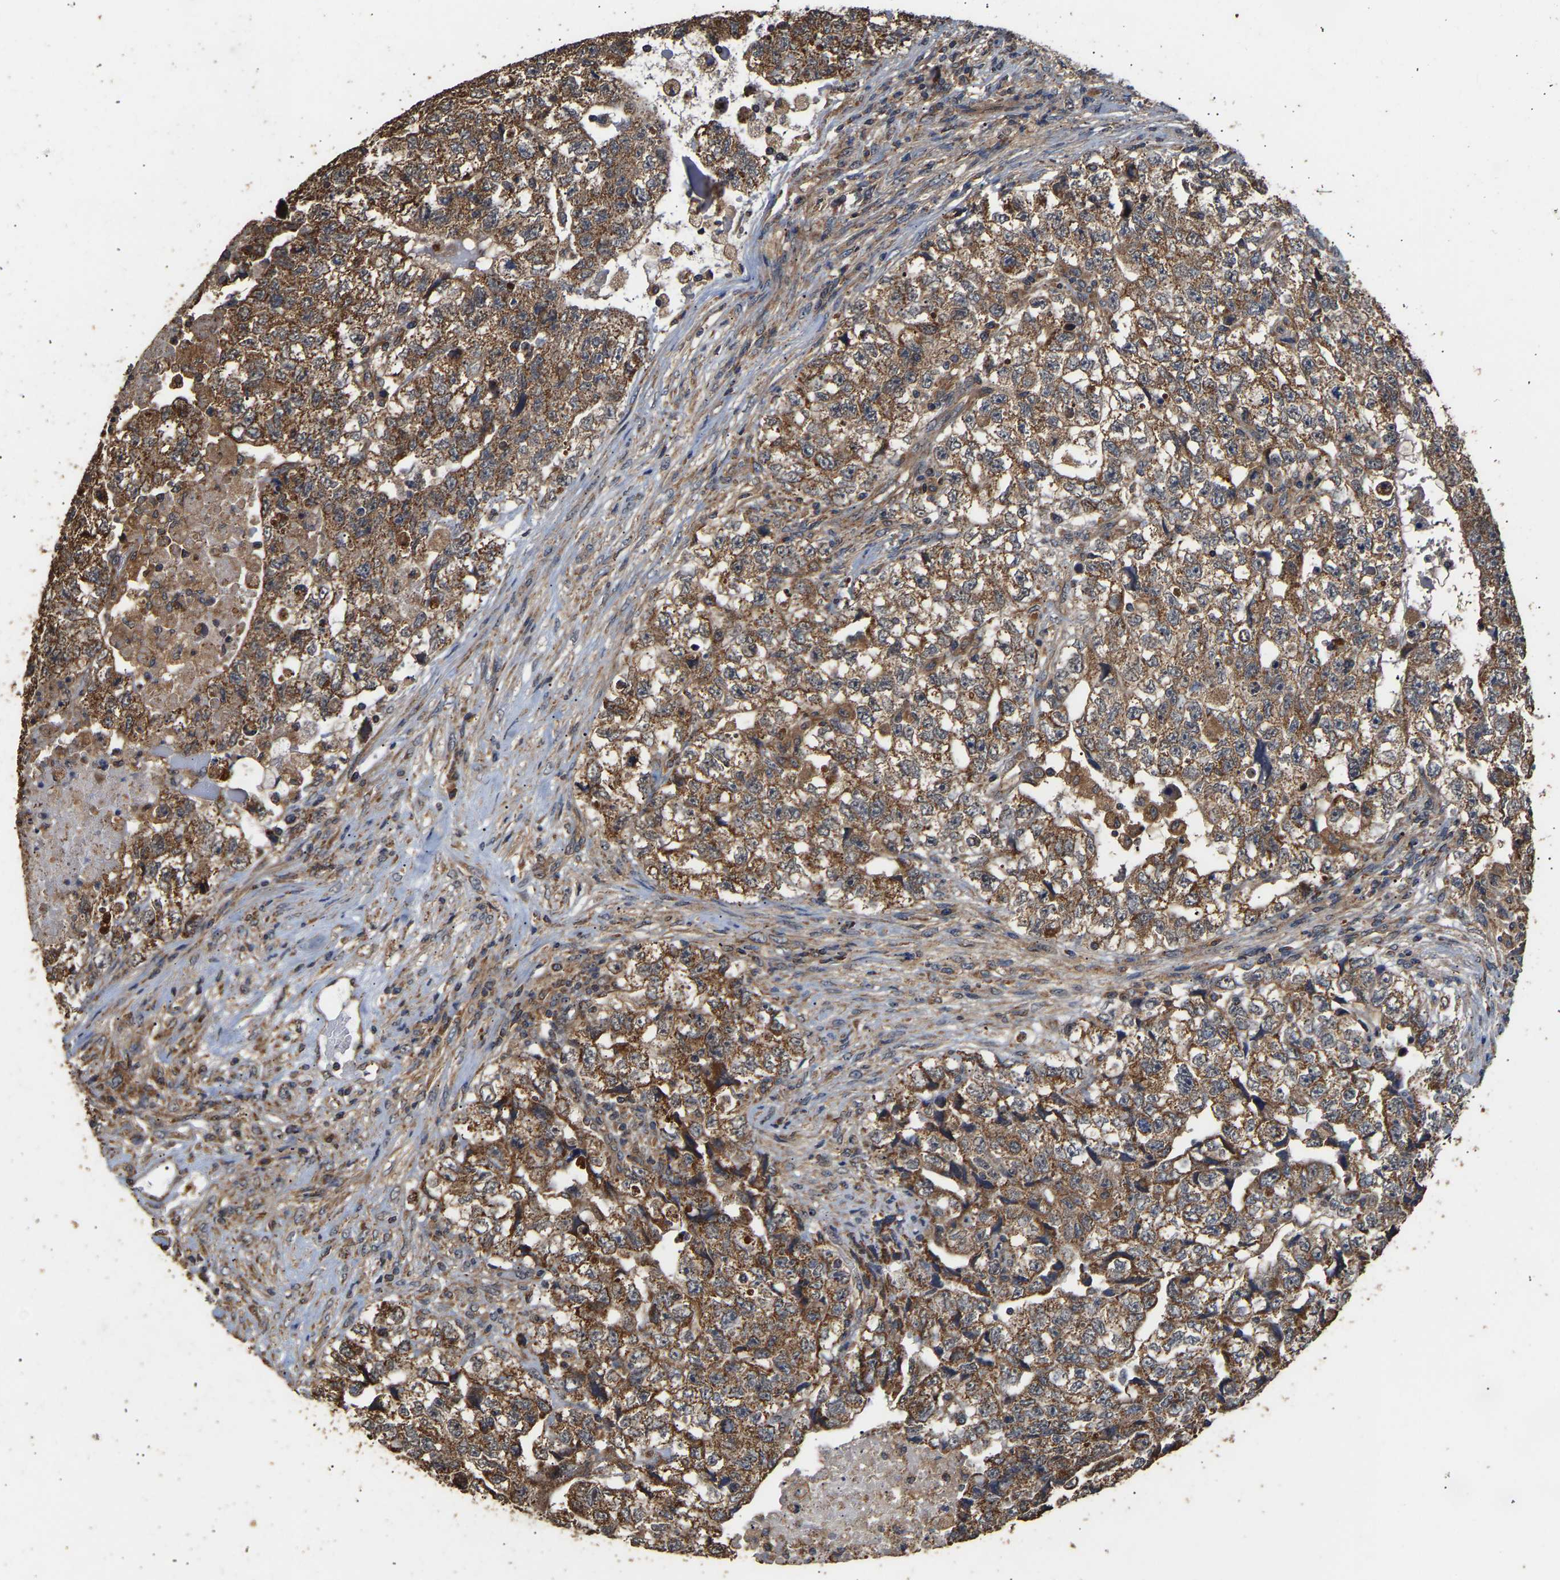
{"staining": {"intensity": "moderate", "quantity": ">75%", "location": "cytoplasmic/membranous"}, "tissue": "testis cancer", "cell_type": "Tumor cells", "image_type": "cancer", "snomed": [{"axis": "morphology", "description": "Carcinoma, Embryonal, NOS"}, {"axis": "topography", "description": "Testis"}], "caption": "Immunohistochemistry histopathology image of human testis embryonal carcinoma stained for a protein (brown), which exhibits medium levels of moderate cytoplasmic/membranous expression in approximately >75% of tumor cells.", "gene": "ZNF26", "patient": {"sex": "male", "age": 36}}